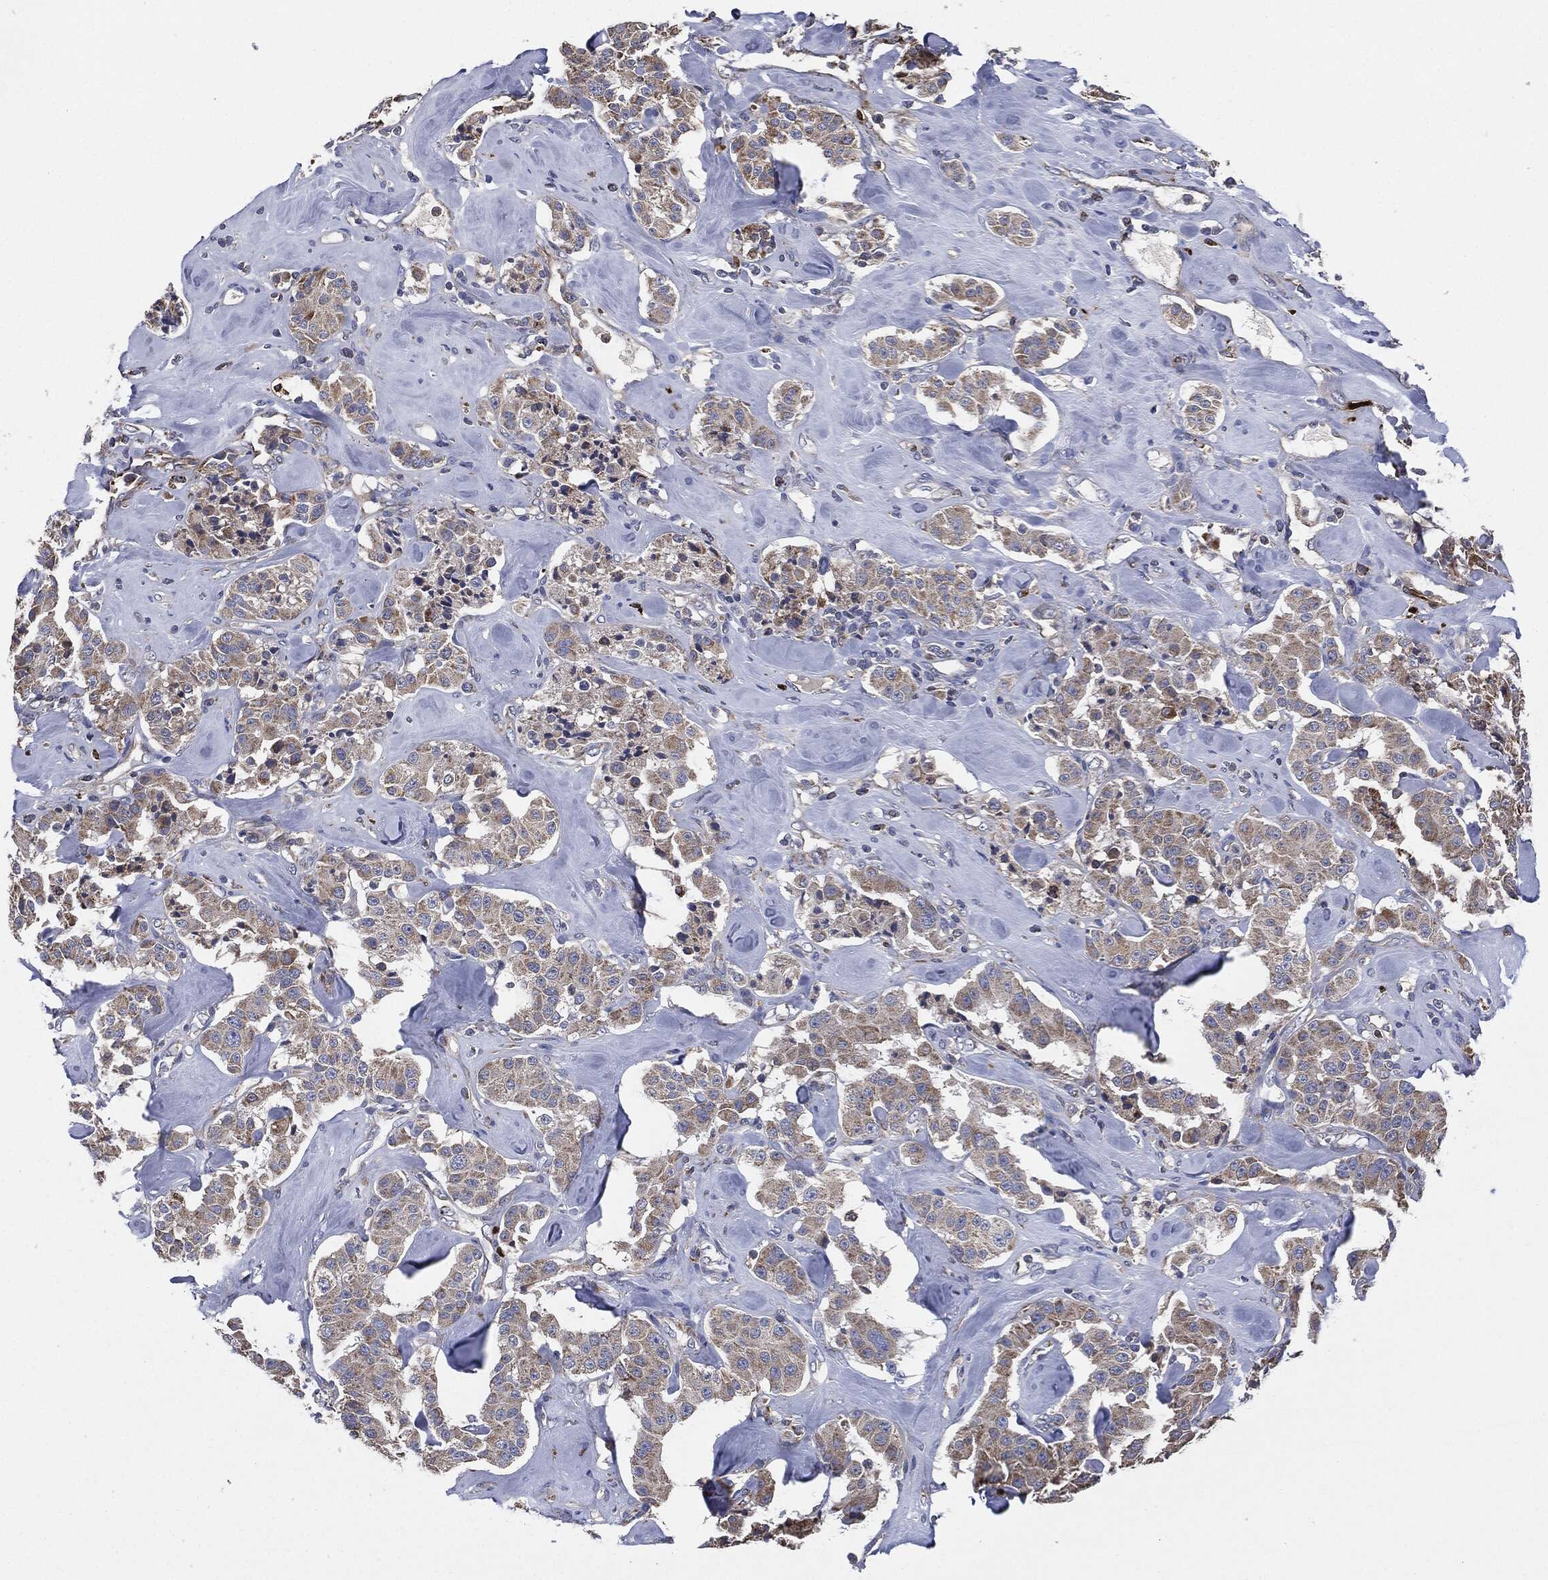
{"staining": {"intensity": "weak", "quantity": ">75%", "location": "cytoplasmic/membranous"}, "tissue": "carcinoid", "cell_type": "Tumor cells", "image_type": "cancer", "snomed": [{"axis": "morphology", "description": "Carcinoid, malignant, NOS"}, {"axis": "topography", "description": "Pancreas"}], "caption": "Protein staining shows weak cytoplasmic/membranous staining in about >75% of tumor cells in carcinoid.", "gene": "TMEM11", "patient": {"sex": "male", "age": 41}}